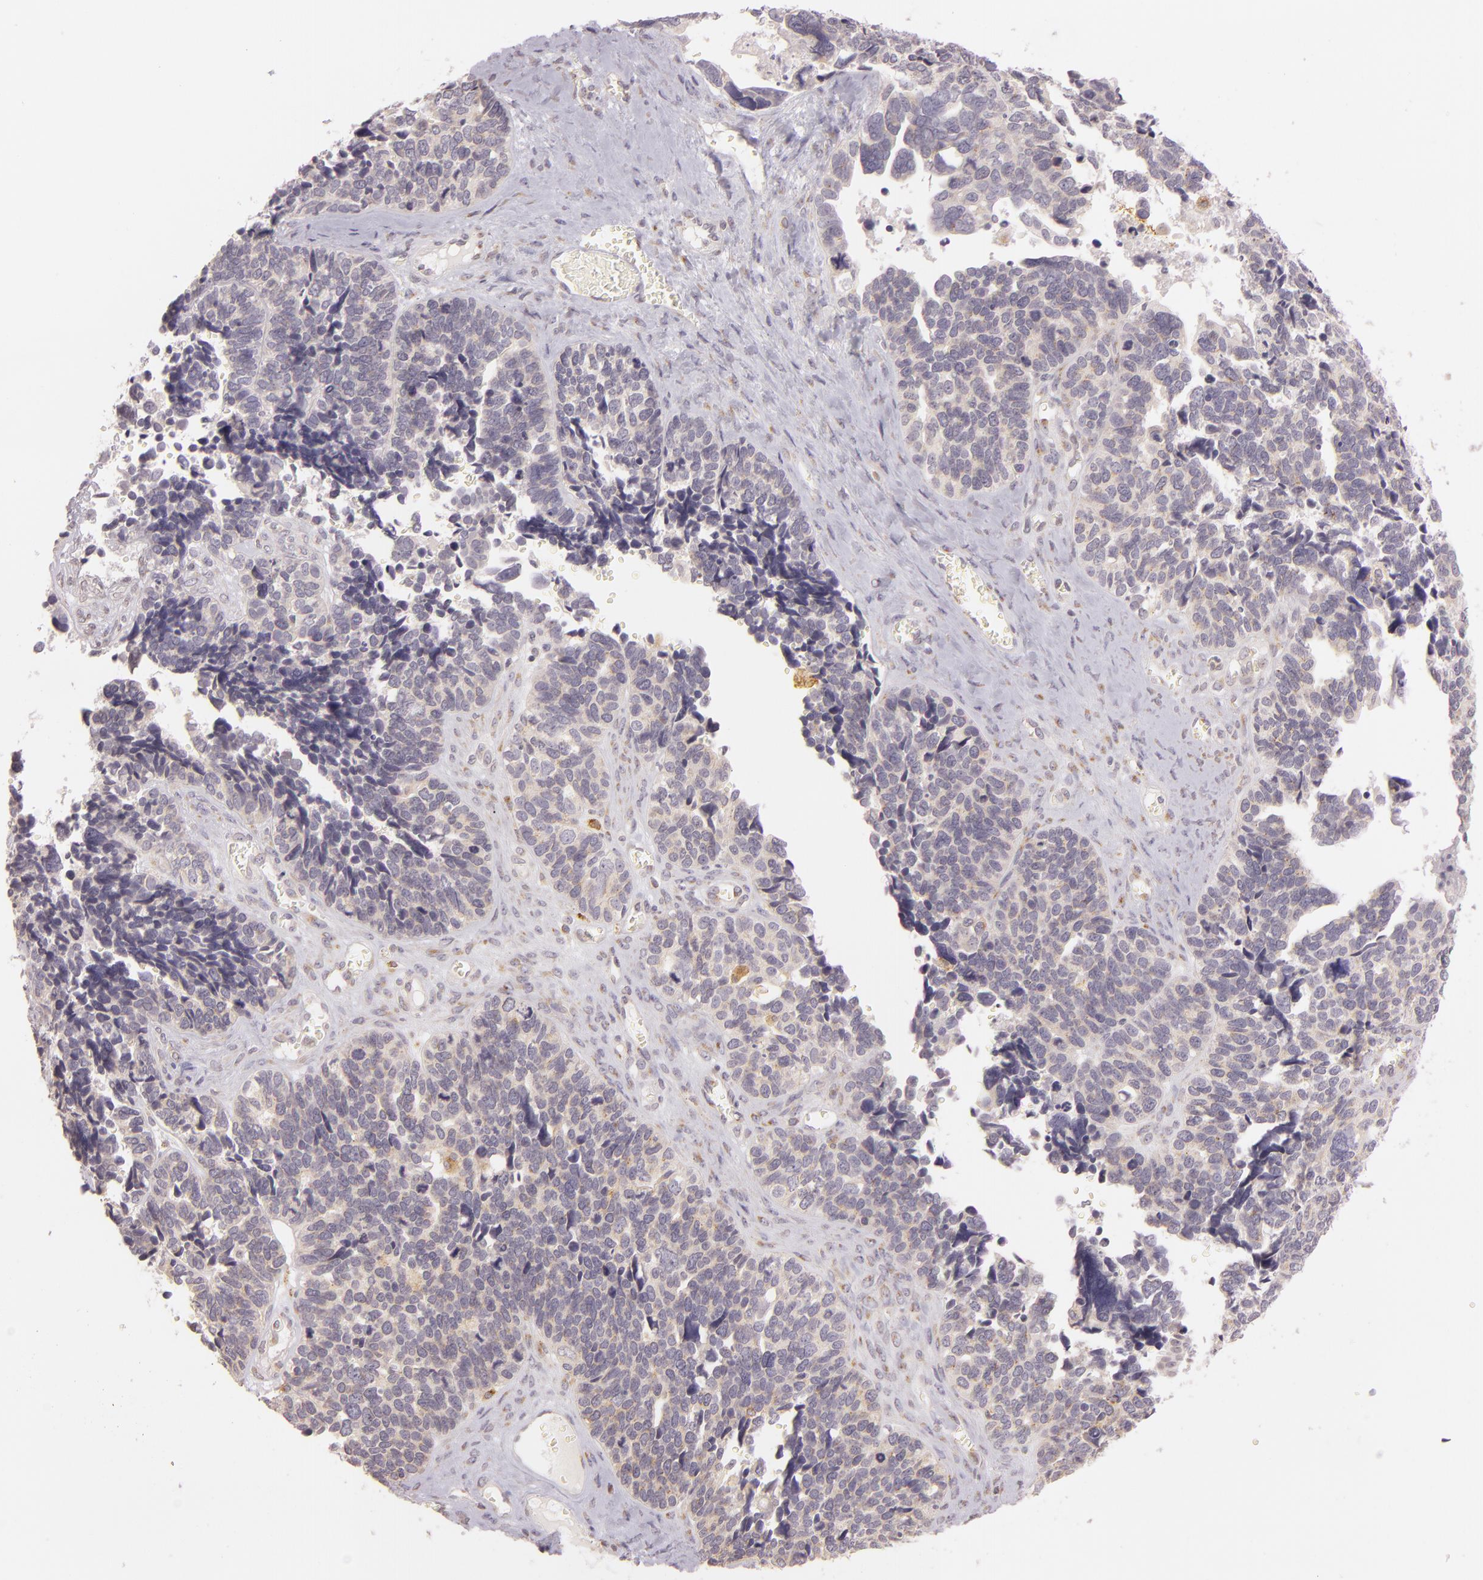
{"staining": {"intensity": "weak", "quantity": ">75%", "location": "cytoplasmic/membranous"}, "tissue": "ovarian cancer", "cell_type": "Tumor cells", "image_type": "cancer", "snomed": [{"axis": "morphology", "description": "Cystadenocarcinoma, serous, NOS"}, {"axis": "topography", "description": "Ovary"}], "caption": "DAB (3,3'-diaminobenzidine) immunohistochemical staining of human ovarian cancer (serous cystadenocarcinoma) reveals weak cytoplasmic/membranous protein positivity in about >75% of tumor cells.", "gene": "LGMN", "patient": {"sex": "female", "age": 77}}